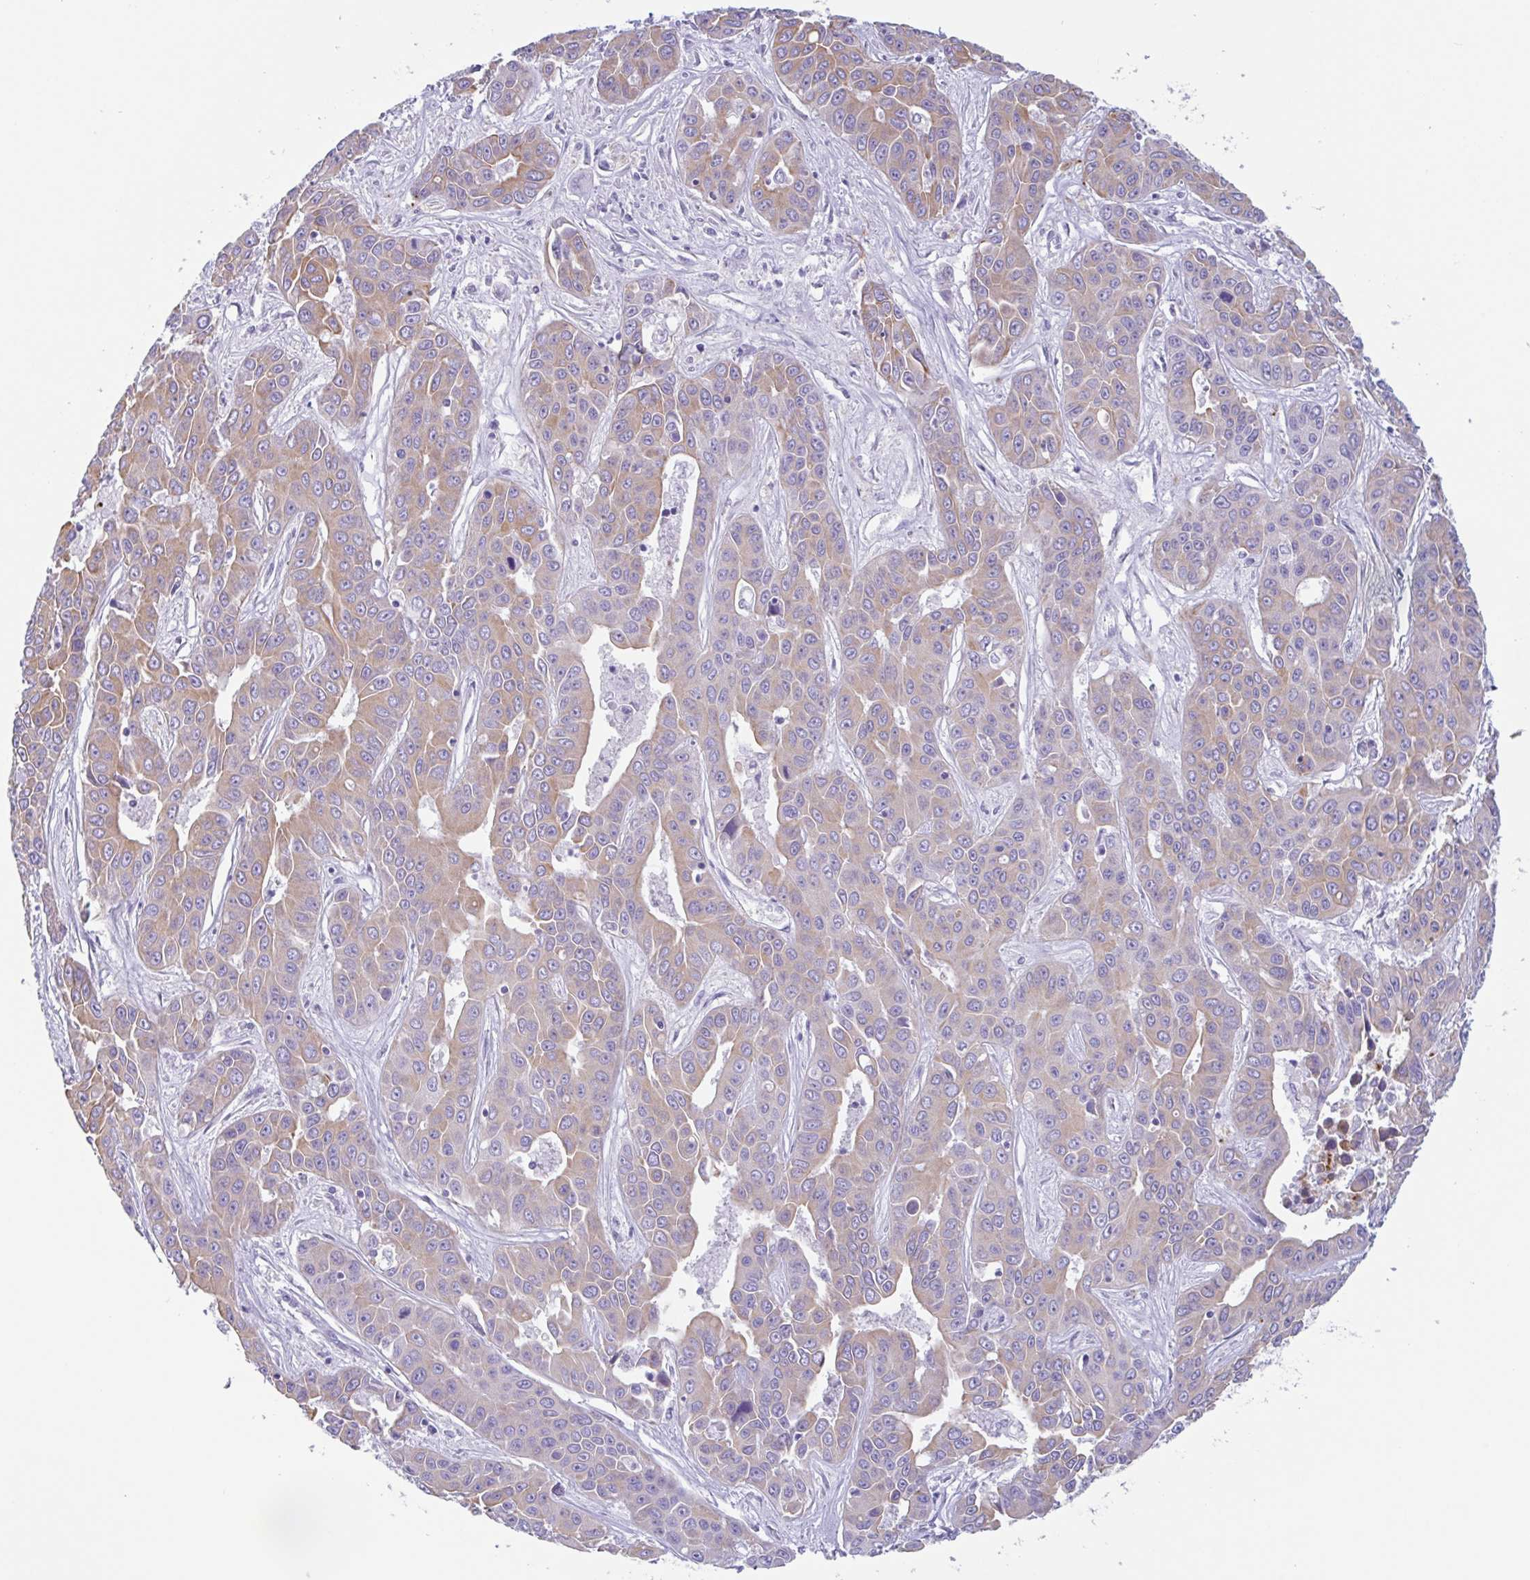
{"staining": {"intensity": "moderate", "quantity": ">75%", "location": "cytoplasmic/membranous"}, "tissue": "liver cancer", "cell_type": "Tumor cells", "image_type": "cancer", "snomed": [{"axis": "morphology", "description": "Cholangiocarcinoma"}, {"axis": "topography", "description": "Liver"}], "caption": "IHC (DAB) staining of liver cancer (cholangiocarcinoma) reveals moderate cytoplasmic/membranous protein expression in about >75% of tumor cells. The protein is stained brown, and the nuclei are stained in blue (DAB IHC with brightfield microscopy, high magnification).", "gene": "DTWD2", "patient": {"sex": "female", "age": 52}}